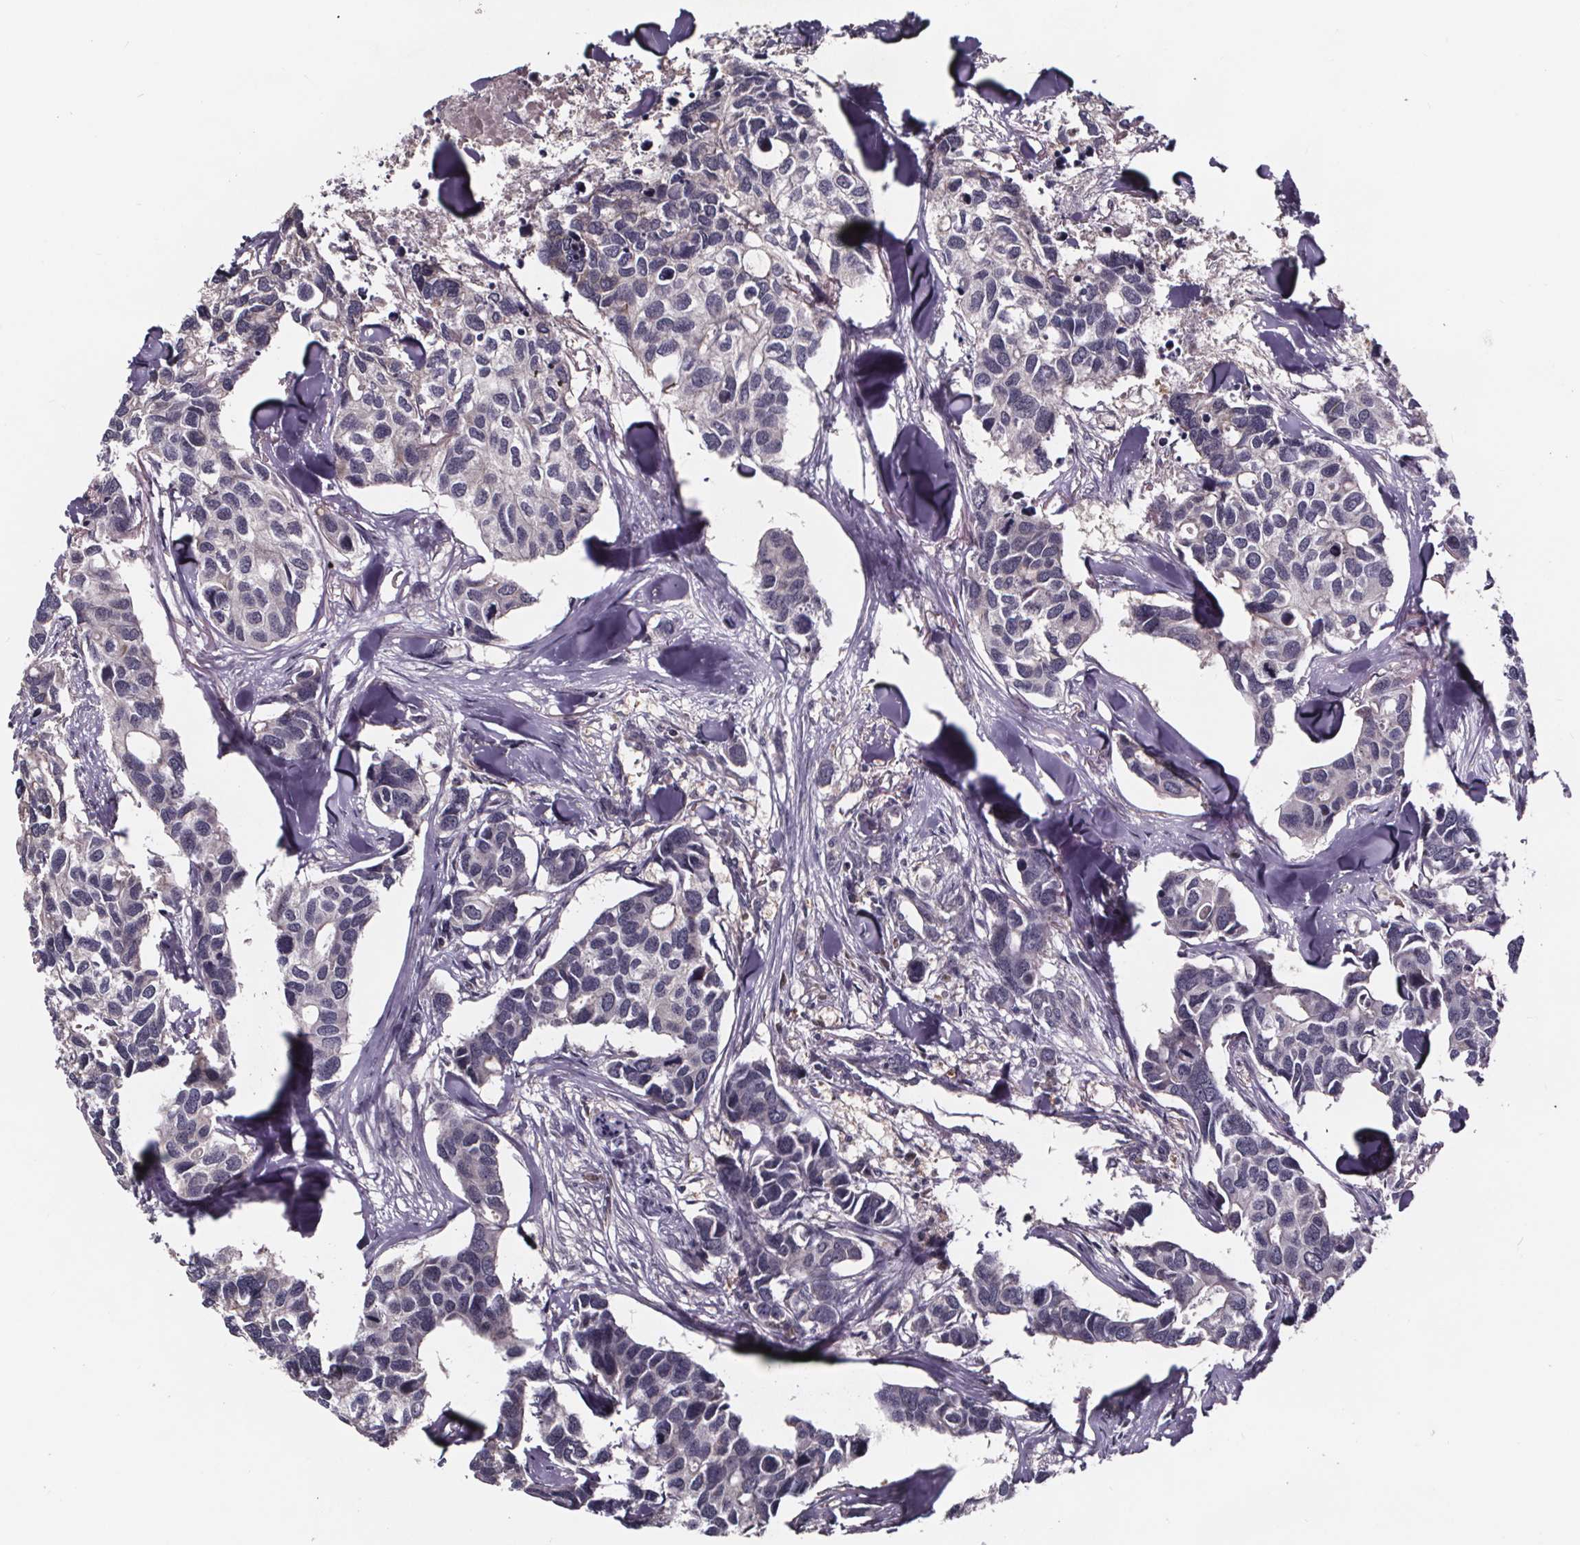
{"staining": {"intensity": "negative", "quantity": "none", "location": "none"}, "tissue": "breast cancer", "cell_type": "Tumor cells", "image_type": "cancer", "snomed": [{"axis": "morphology", "description": "Duct carcinoma"}, {"axis": "topography", "description": "Breast"}], "caption": "A photomicrograph of human breast infiltrating ductal carcinoma is negative for staining in tumor cells. (Brightfield microscopy of DAB (3,3'-diaminobenzidine) immunohistochemistry (IHC) at high magnification).", "gene": "SMIM1", "patient": {"sex": "female", "age": 83}}